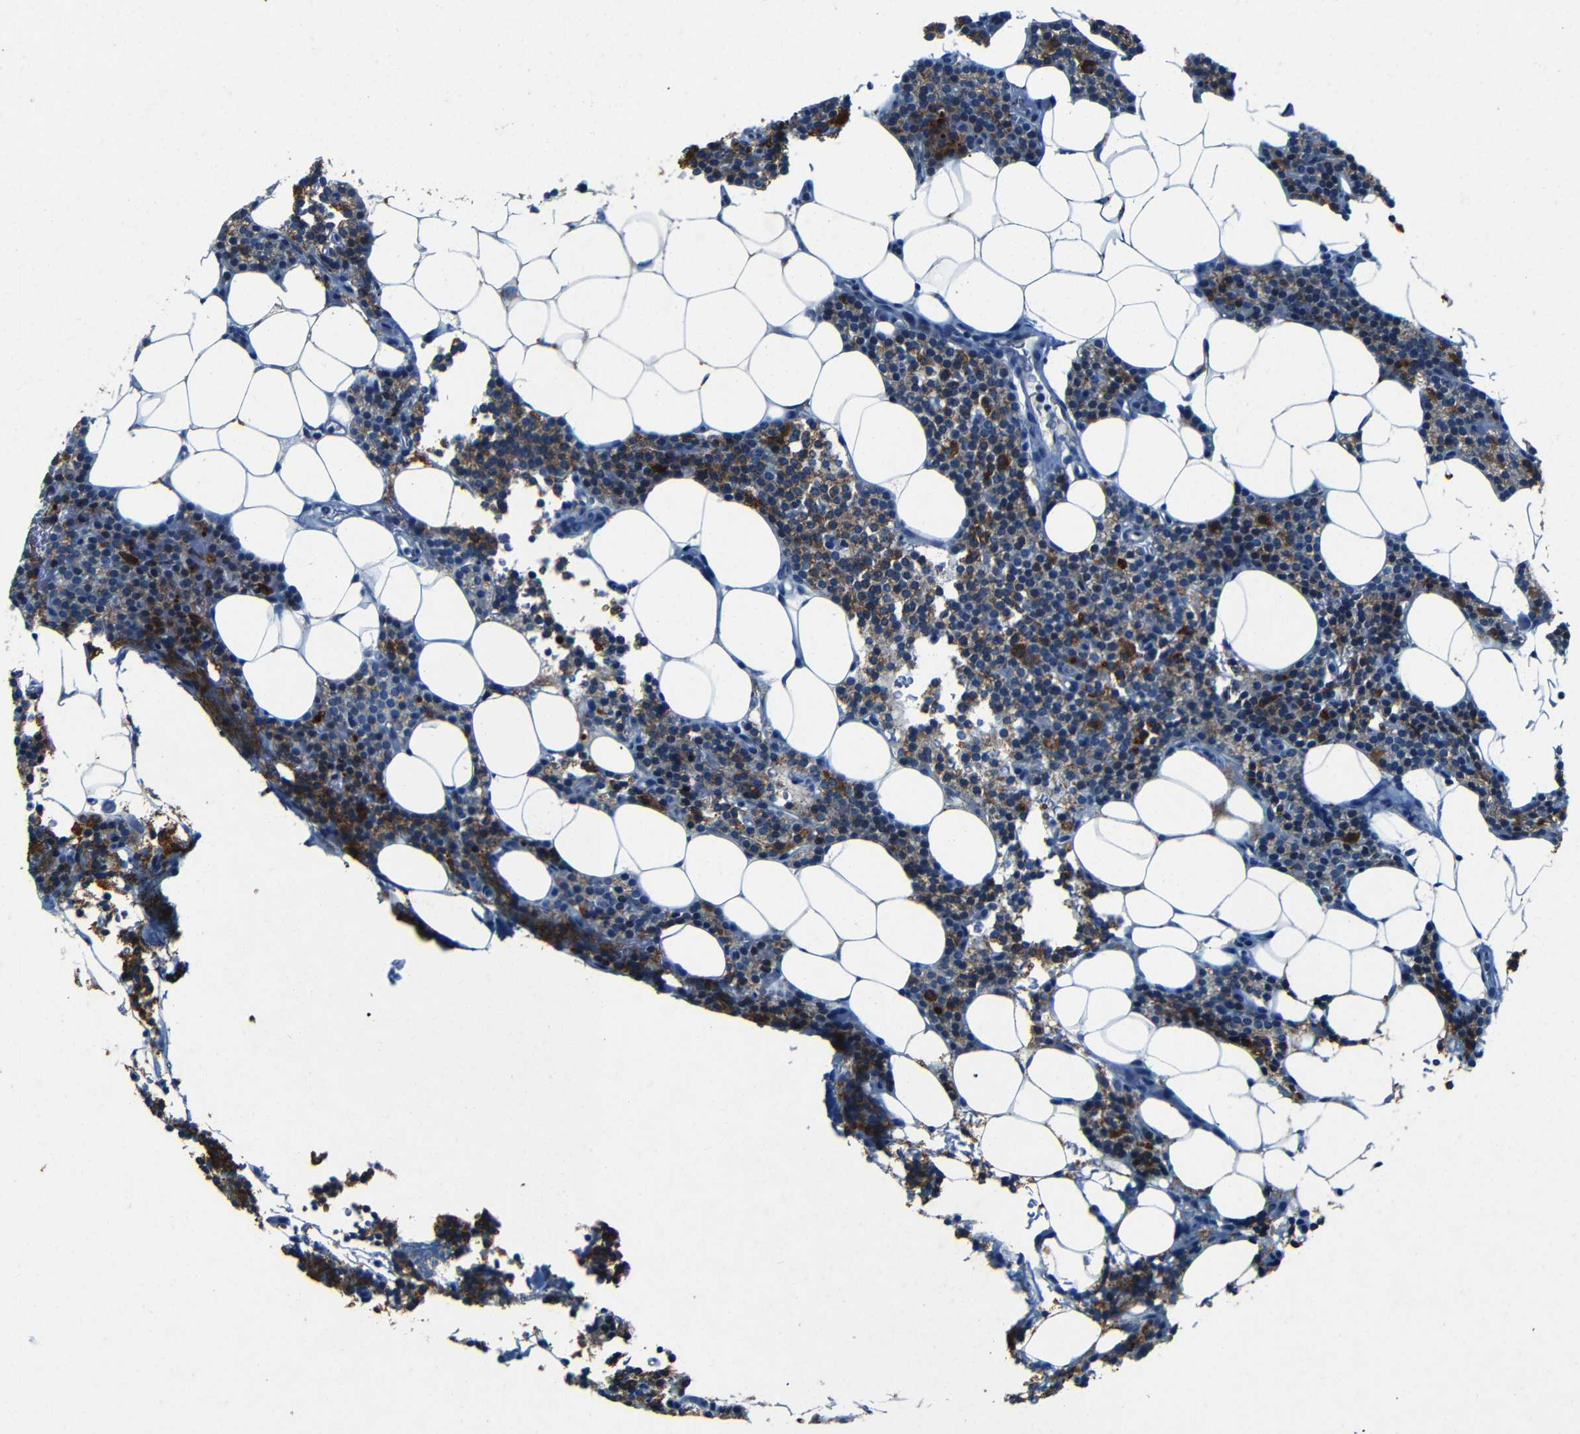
{"staining": {"intensity": "strong", "quantity": ">75%", "location": "cytoplasmic/membranous"}, "tissue": "parathyroid gland", "cell_type": "Glandular cells", "image_type": "normal", "snomed": [{"axis": "morphology", "description": "Normal tissue, NOS"}, {"axis": "morphology", "description": "Adenoma, NOS"}, {"axis": "topography", "description": "Parathyroid gland"}], "caption": "Immunohistochemical staining of benign parathyroid gland reveals high levels of strong cytoplasmic/membranous staining in approximately >75% of glandular cells.", "gene": "WSCD2", "patient": {"sex": "female", "age": 51}}